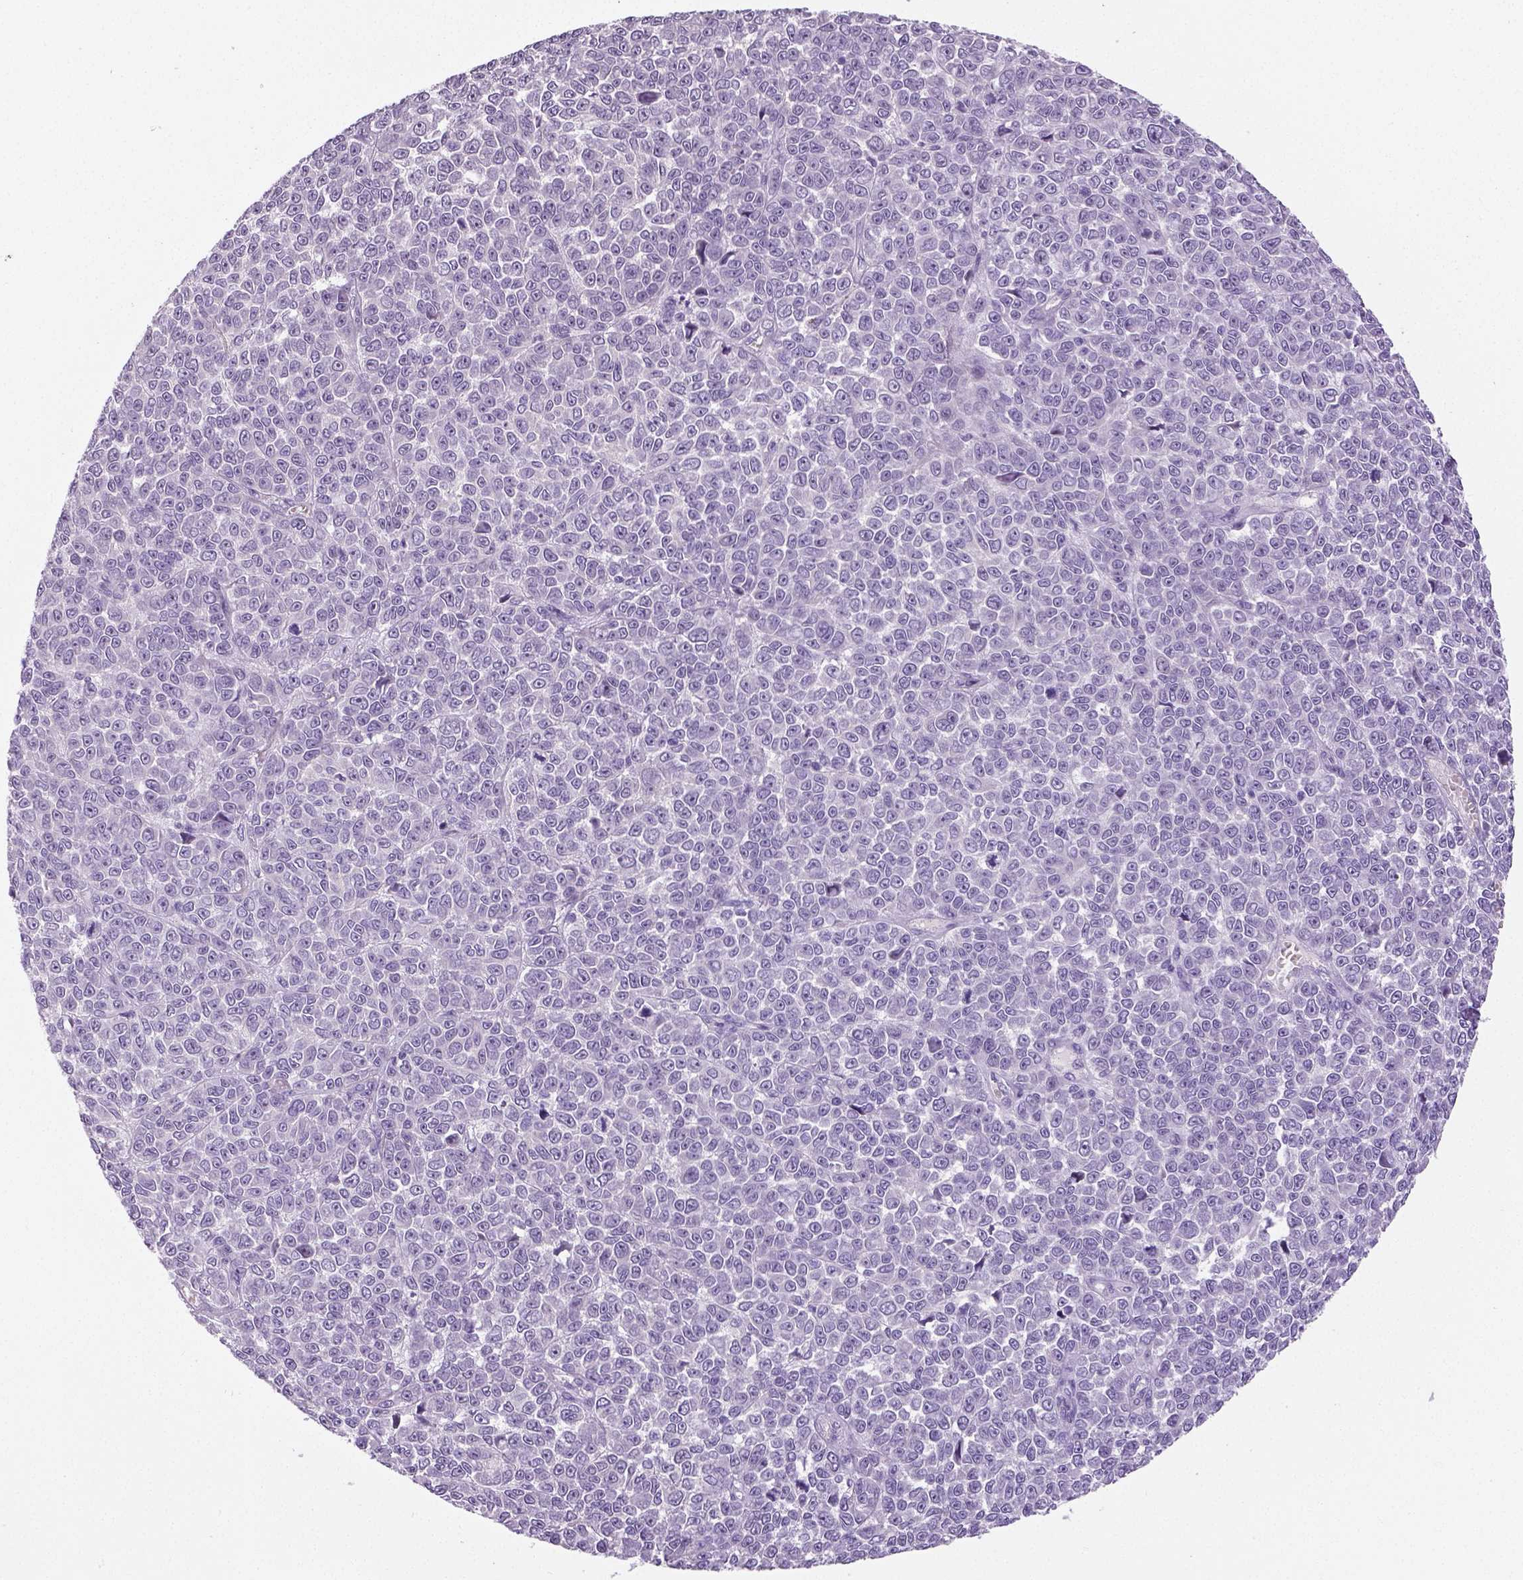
{"staining": {"intensity": "negative", "quantity": "none", "location": "none"}, "tissue": "melanoma", "cell_type": "Tumor cells", "image_type": "cancer", "snomed": [{"axis": "morphology", "description": "Malignant melanoma, NOS"}, {"axis": "topography", "description": "Skin"}], "caption": "Tumor cells are negative for brown protein staining in malignant melanoma. (DAB immunohistochemistry (IHC) with hematoxylin counter stain).", "gene": "TSPAN7", "patient": {"sex": "female", "age": 95}}